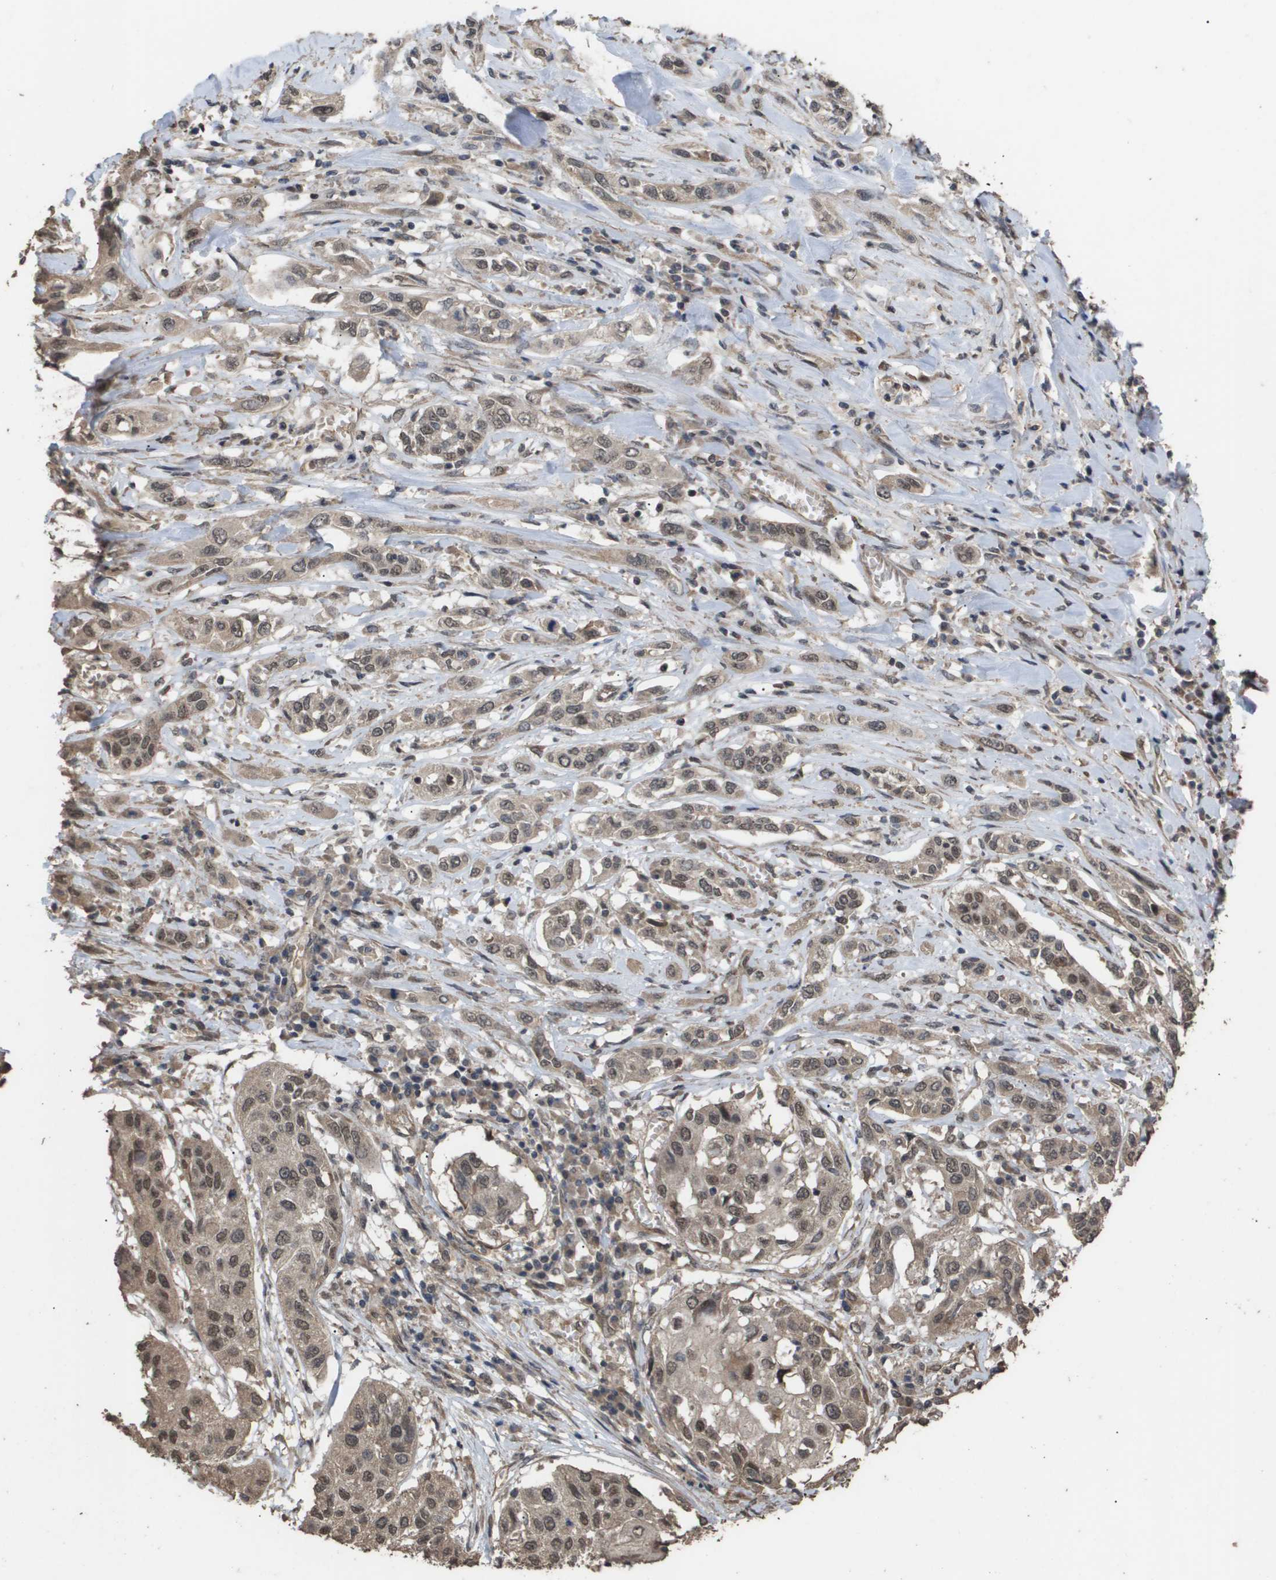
{"staining": {"intensity": "moderate", "quantity": ">75%", "location": "cytoplasmic/membranous,nuclear"}, "tissue": "lung cancer", "cell_type": "Tumor cells", "image_type": "cancer", "snomed": [{"axis": "morphology", "description": "Squamous cell carcinoma, NOS"}, {"axis": "topography", "description": "Lung"}], "caption": "Immunohistochemistry of lung cancer (squamous cell carcinoma) demonstrates medium levels of moderate cytoplasmic/membranous and nuclear expression in about >75% of tumor cells.", "gene": "CUL5", "patient": {"sex": "male", "age": 71}}